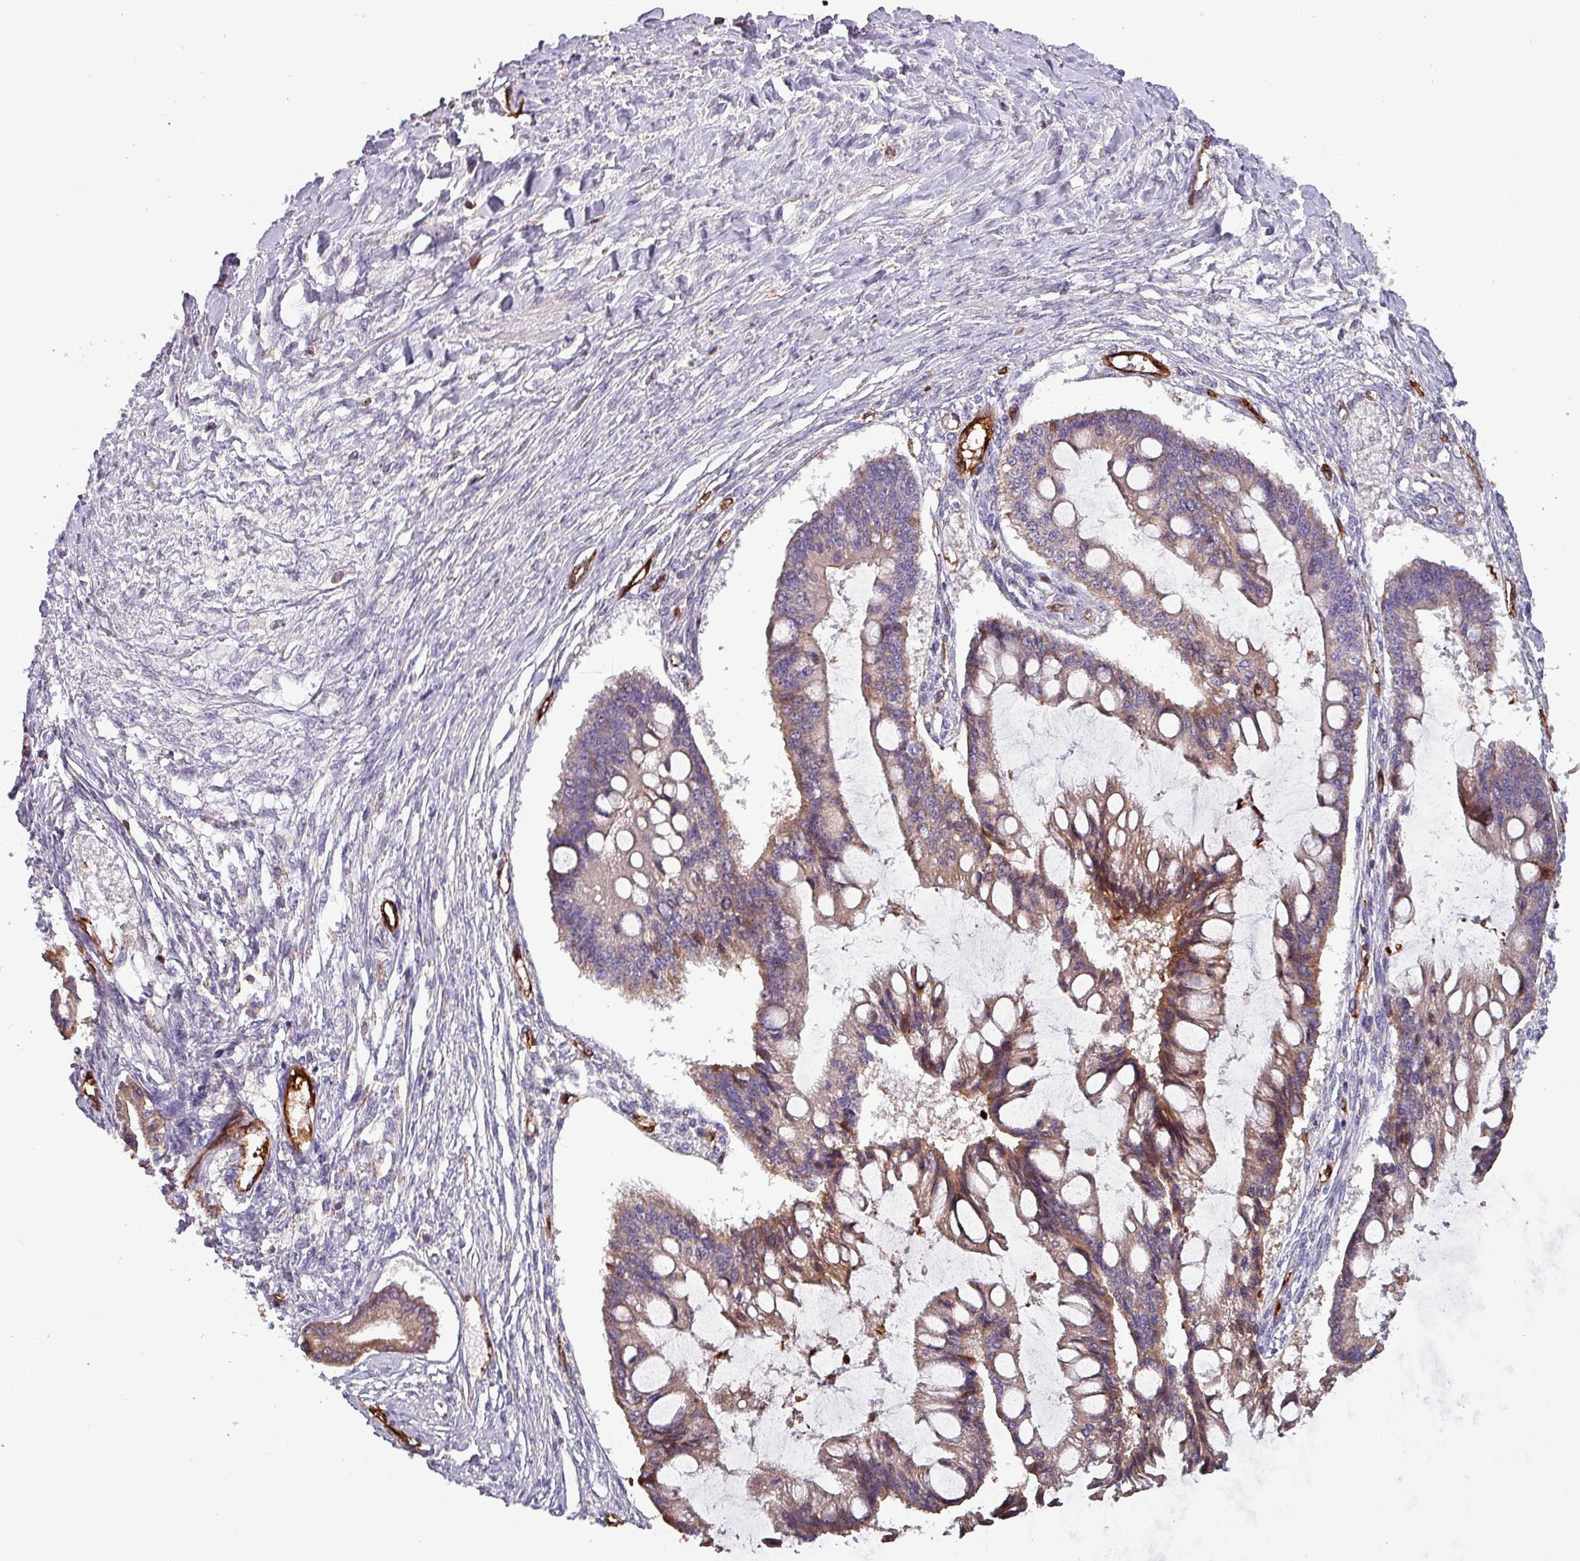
{"staining": {"intensity": "moderate", "quantity": "25%-75%", "location": "cytoplasmic/membranous"}, "tissue": "ovarian cancer", "cell_type": "Tumor cells", "image_type": "cancer", "snomed": [{"axis": "morphology", "description": "Cystadenocarcinoma, mucinous, NOS"}, {"axis": "topography", "description": "Ovary"}], "caption": "Immunohistochemical staining of ovarian mucinous cystadenocarcinoma shows moderate cytoplasmic/membranous protein expression in approximately 25%-75% of tumor cells.", "gene": "SCIN", "patient": {"sex": "female", "age": 73}}